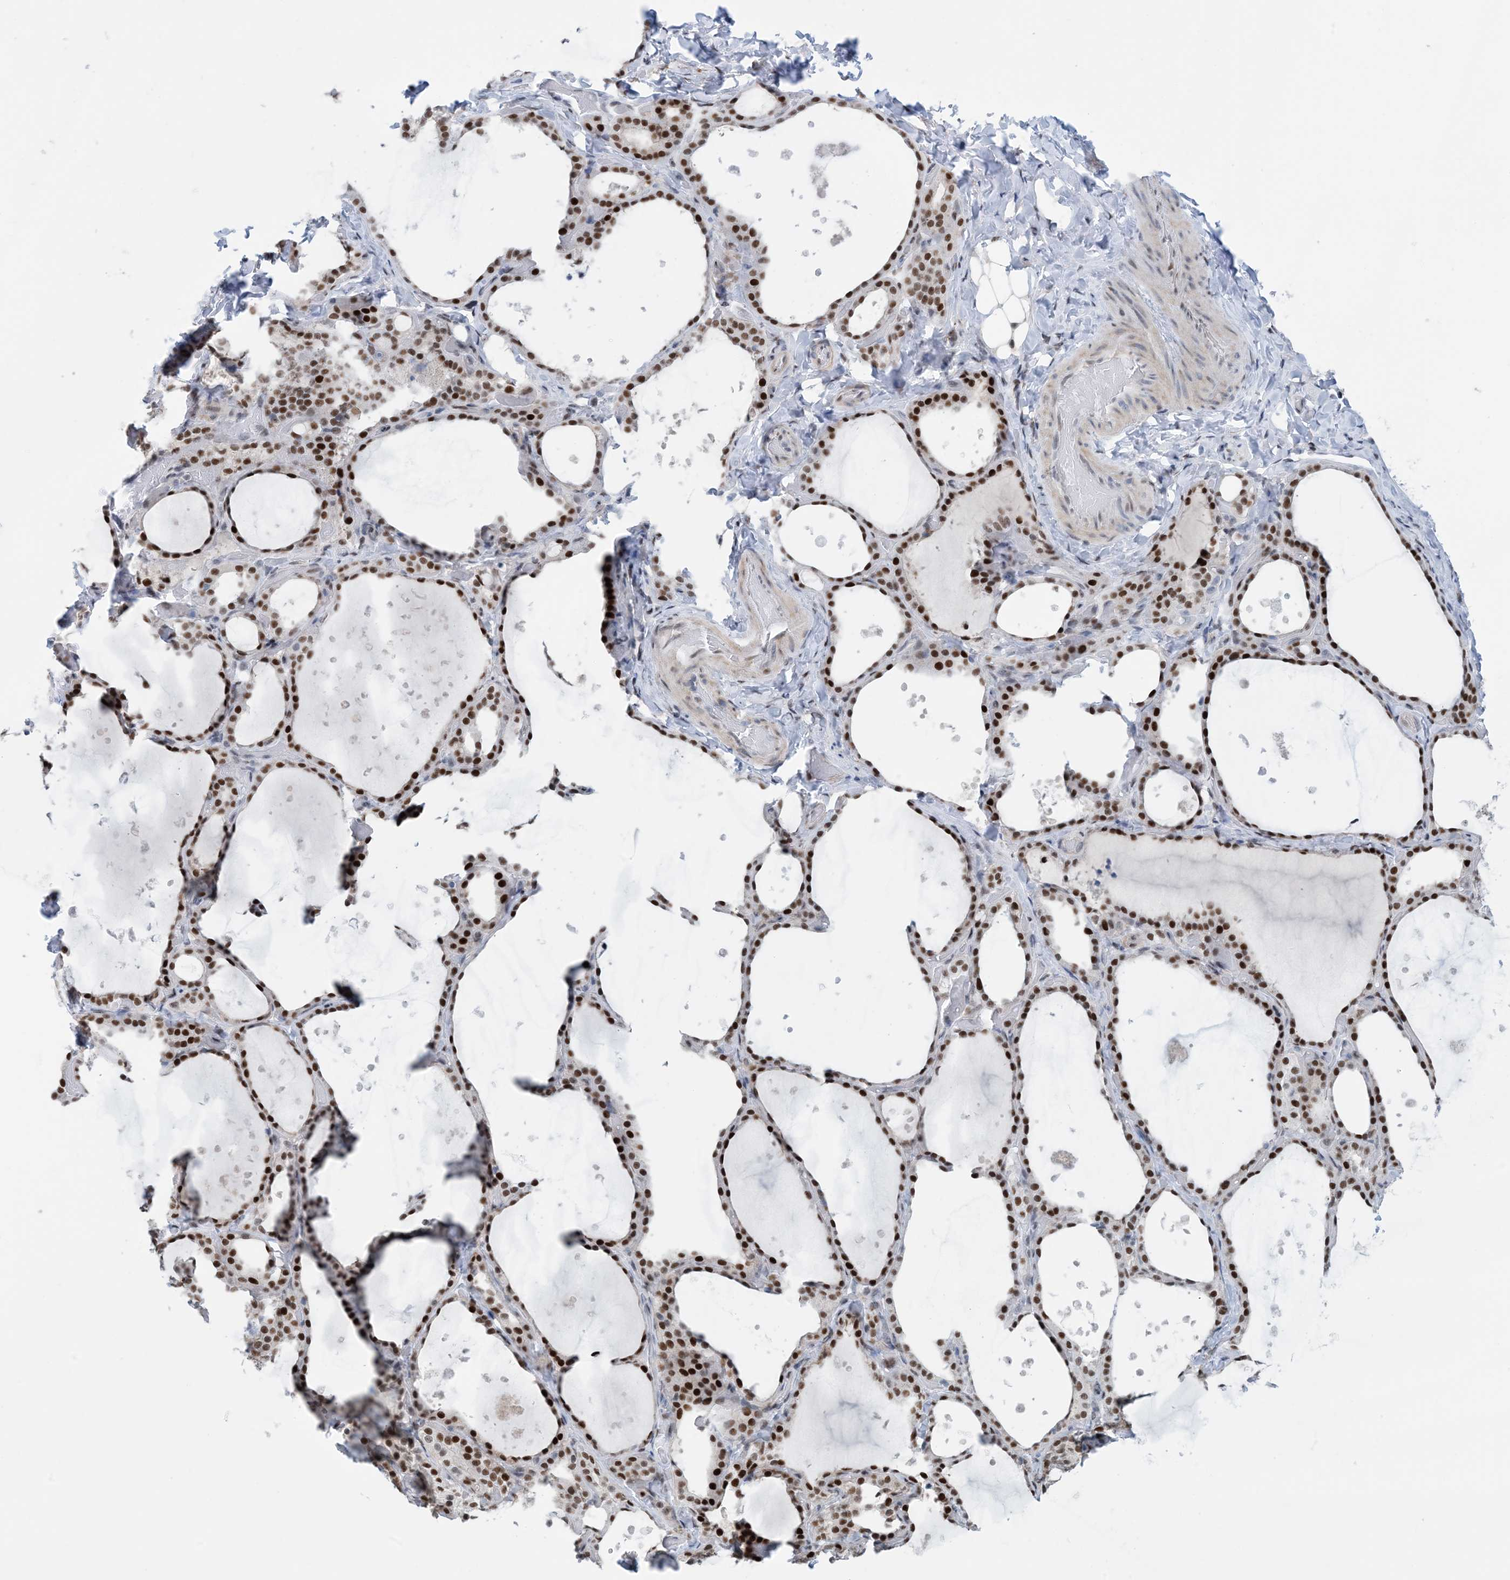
{"staining": {"intensity": "strong", "quantity": ">75%", "location": "nuclear"}, "tissue": "thyroid gland", "cell_type": "Glandular cells", "image_type": "normal", "snomed": [{"axis": "morphology", "description": "Normal tissue, NOS"}, {"axis": "topography", "description": "Thyroid gland"}], "caption": "Thyroid gland stained for a protein reveals strong nuclear positivity in glandular cells. (DAB (3,3'-diaminobenzidine) IHC with brightfield microscopy, high magnification).", "gene": "HEMK1", "patient": {"sex": "female", "age": 44}}